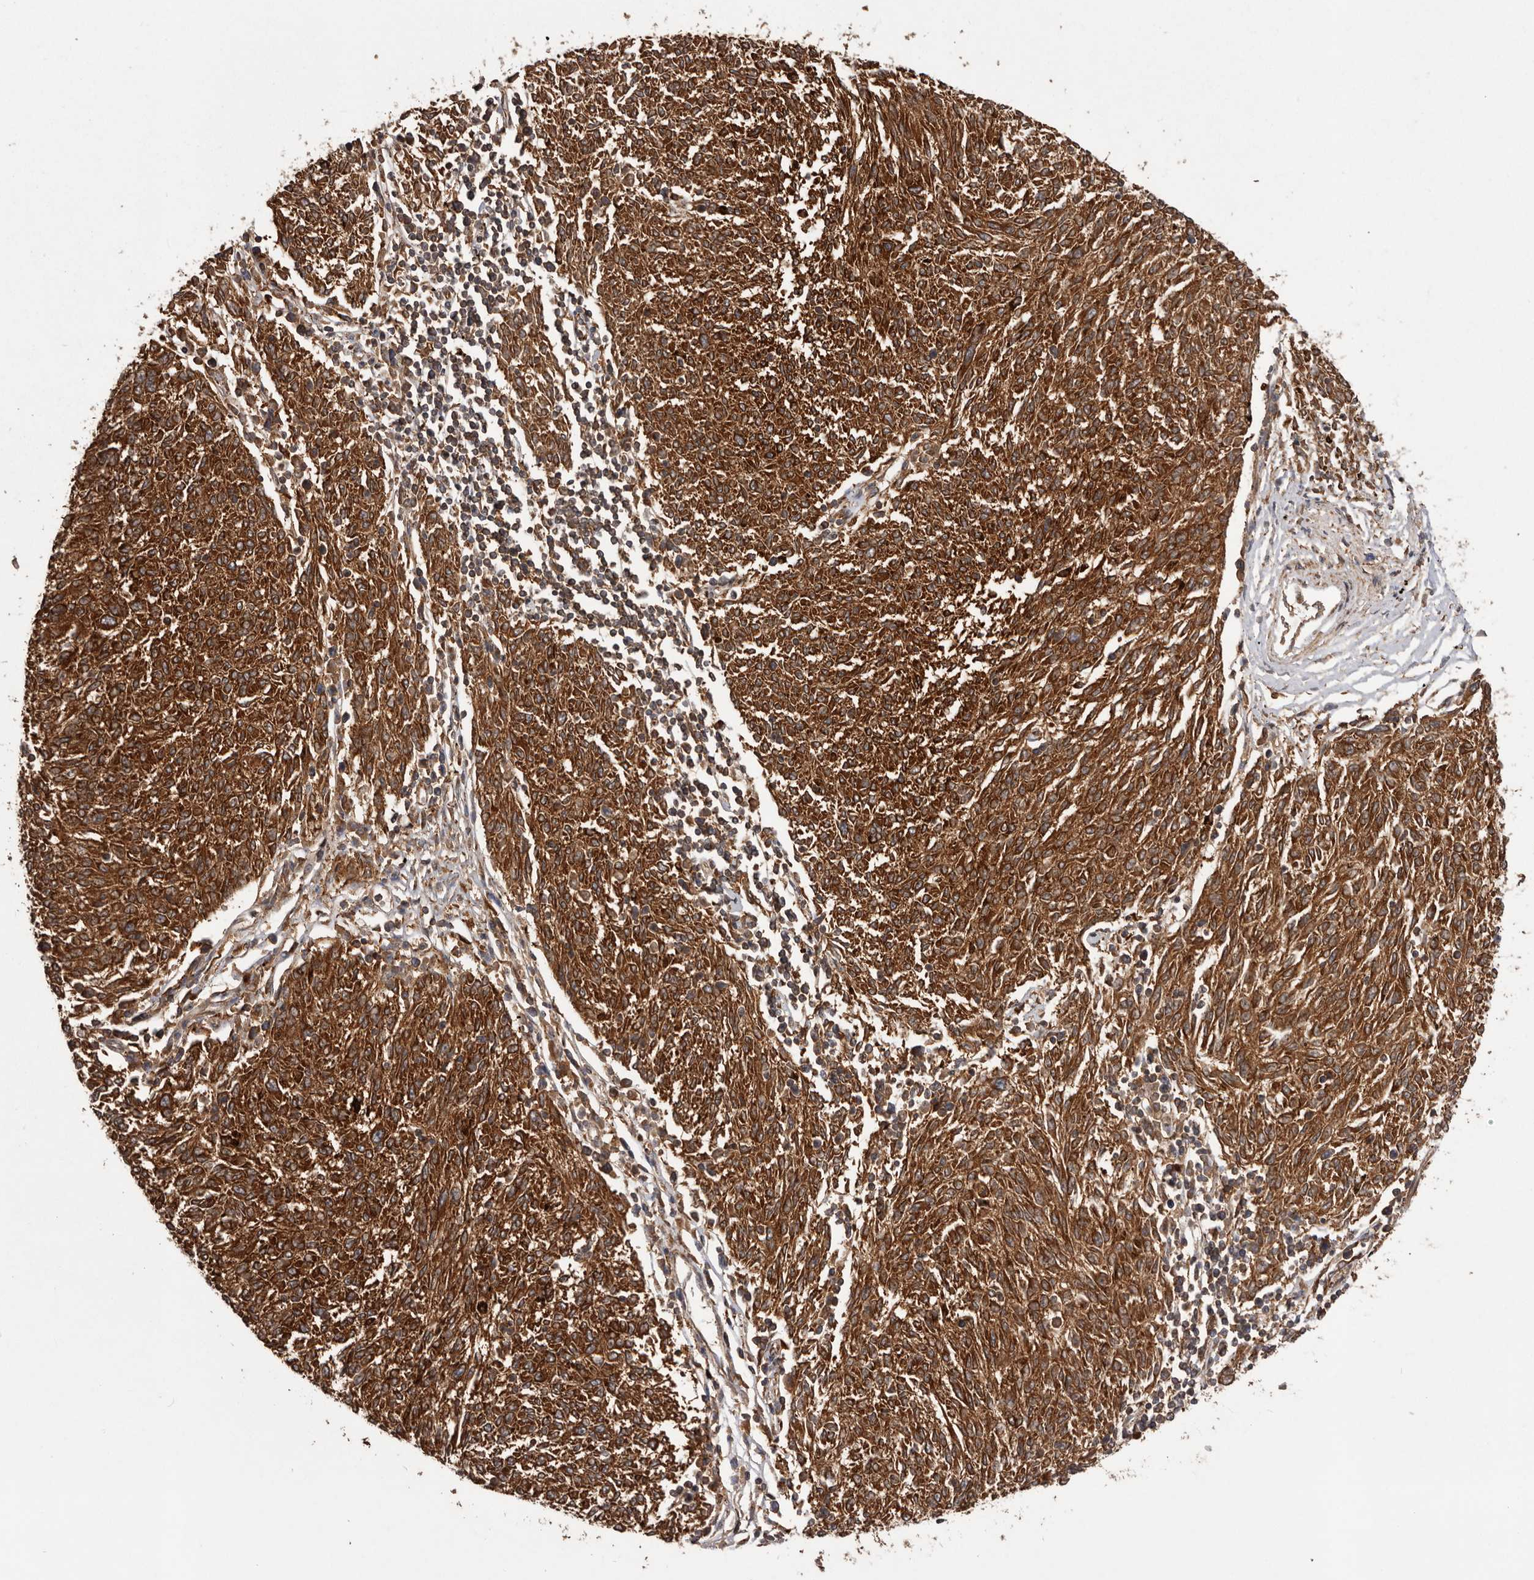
{"staining": {"intensity": "strong", "quantity": ">75%", "location": "cytoplasmic/membranous"}, "tissue": "melanoma", "cell_type": "Tumor cells", "image_type": "cancer", "snomed": [{"axis": "morphology", "description": "Malignant melanoma, NOS"}, {"axis": "topography", "description": "Skin"}], "caption": "Brown immunohistochemical staining in human malignant melanoma shows strong cytoplasmic/membranous staining in about >75% of tumor cells.", "gene": "SLC22A3", "patient": {"sex": "female", "age": 72}}